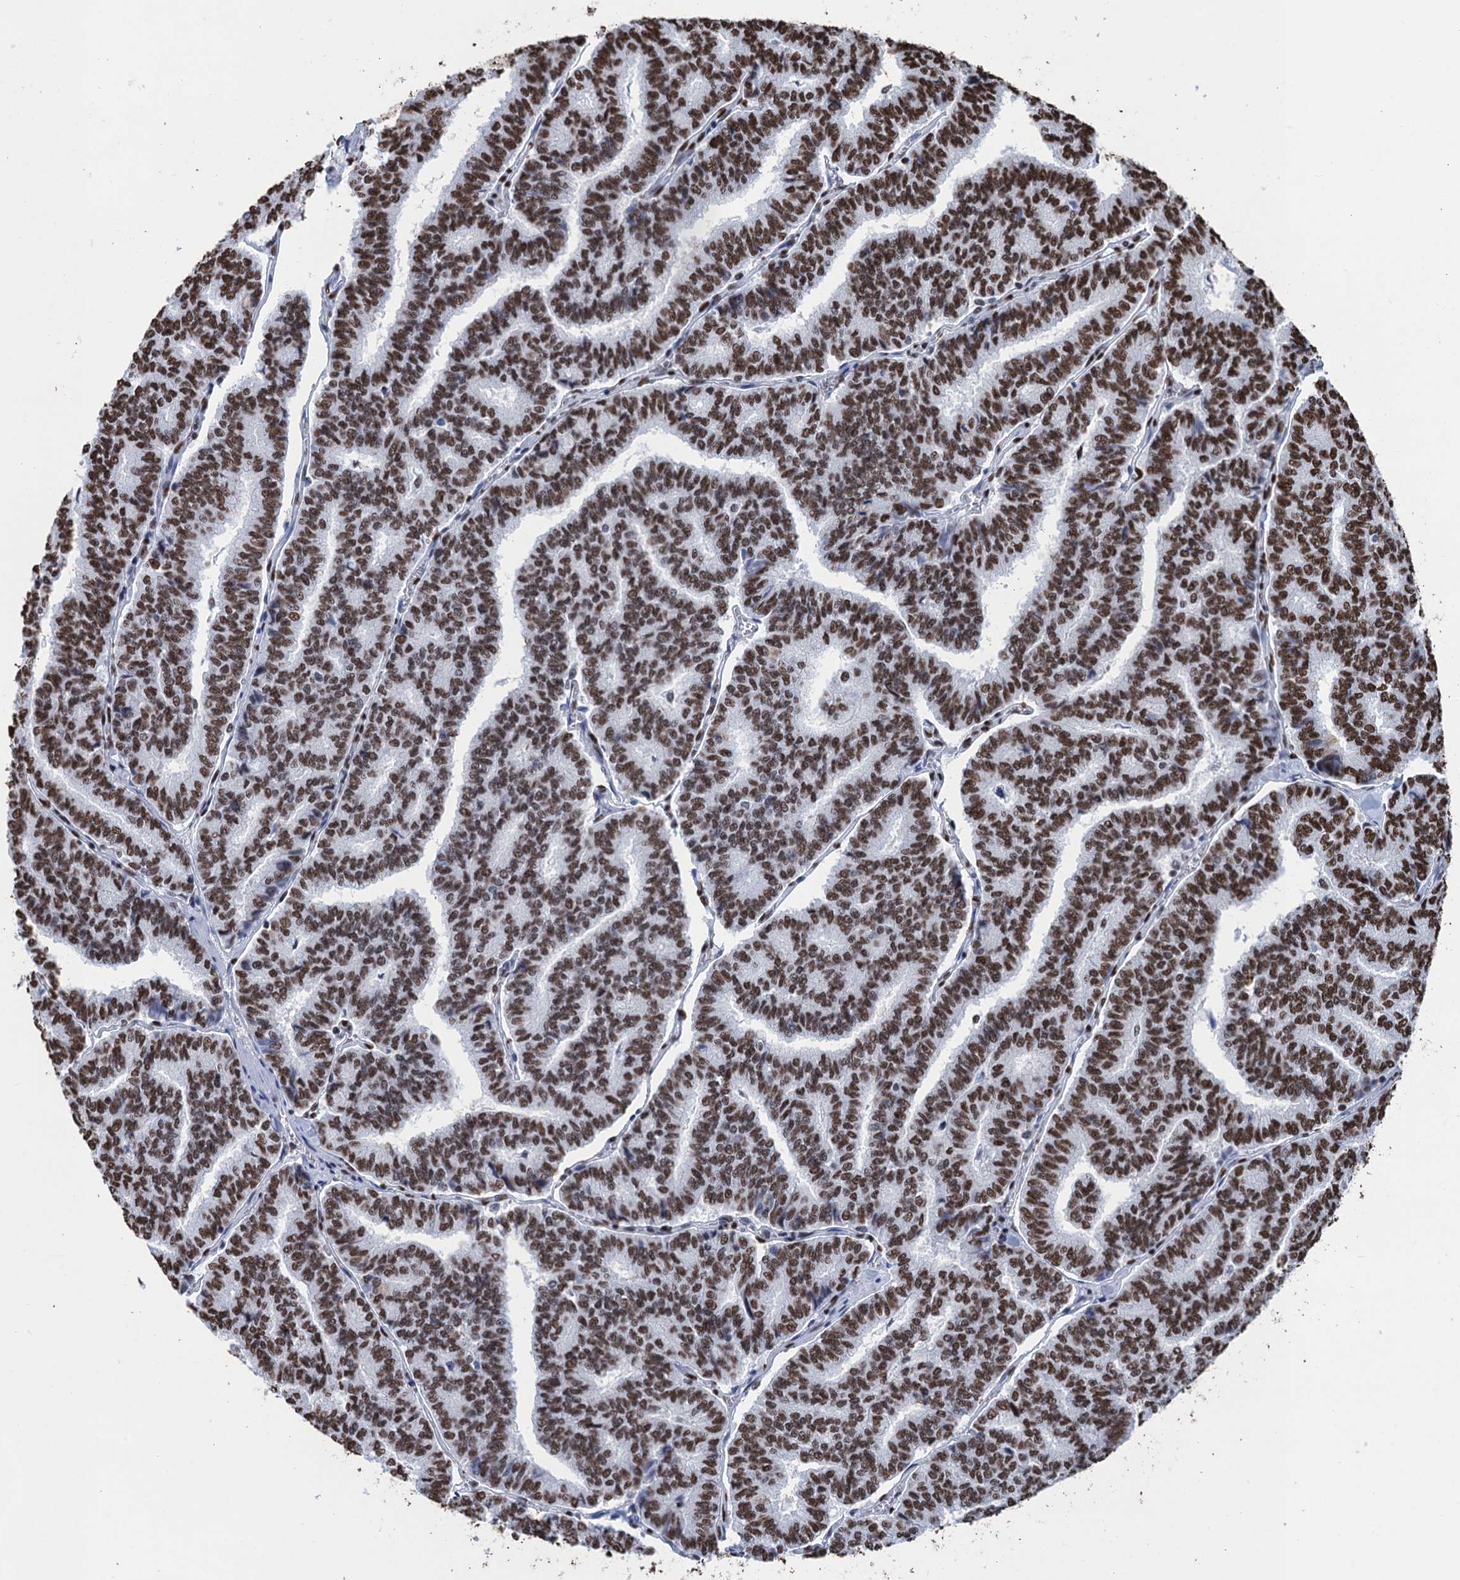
{"staining": {"intensity": "strong", "quantity": ">75%", "location": "nuclear"}, "tissue": "thyroid cancer", "cell_type": "Tumor cells", "image_type": "cancer", "snomed": [{"axis": "morphology", "description": "Papillary adenocarcinoma, NOS"}, {"axis": "topography", "description": "Thyroid gland"}], "caption": "Human thyroid cancer (papillary adenocarcinoma) stained with a brown dye displays strong nuclear positive expression in approximately >75% of tumor cells.", "gene": "UBA2", "patient": {"sex": "female", "age": 35}}